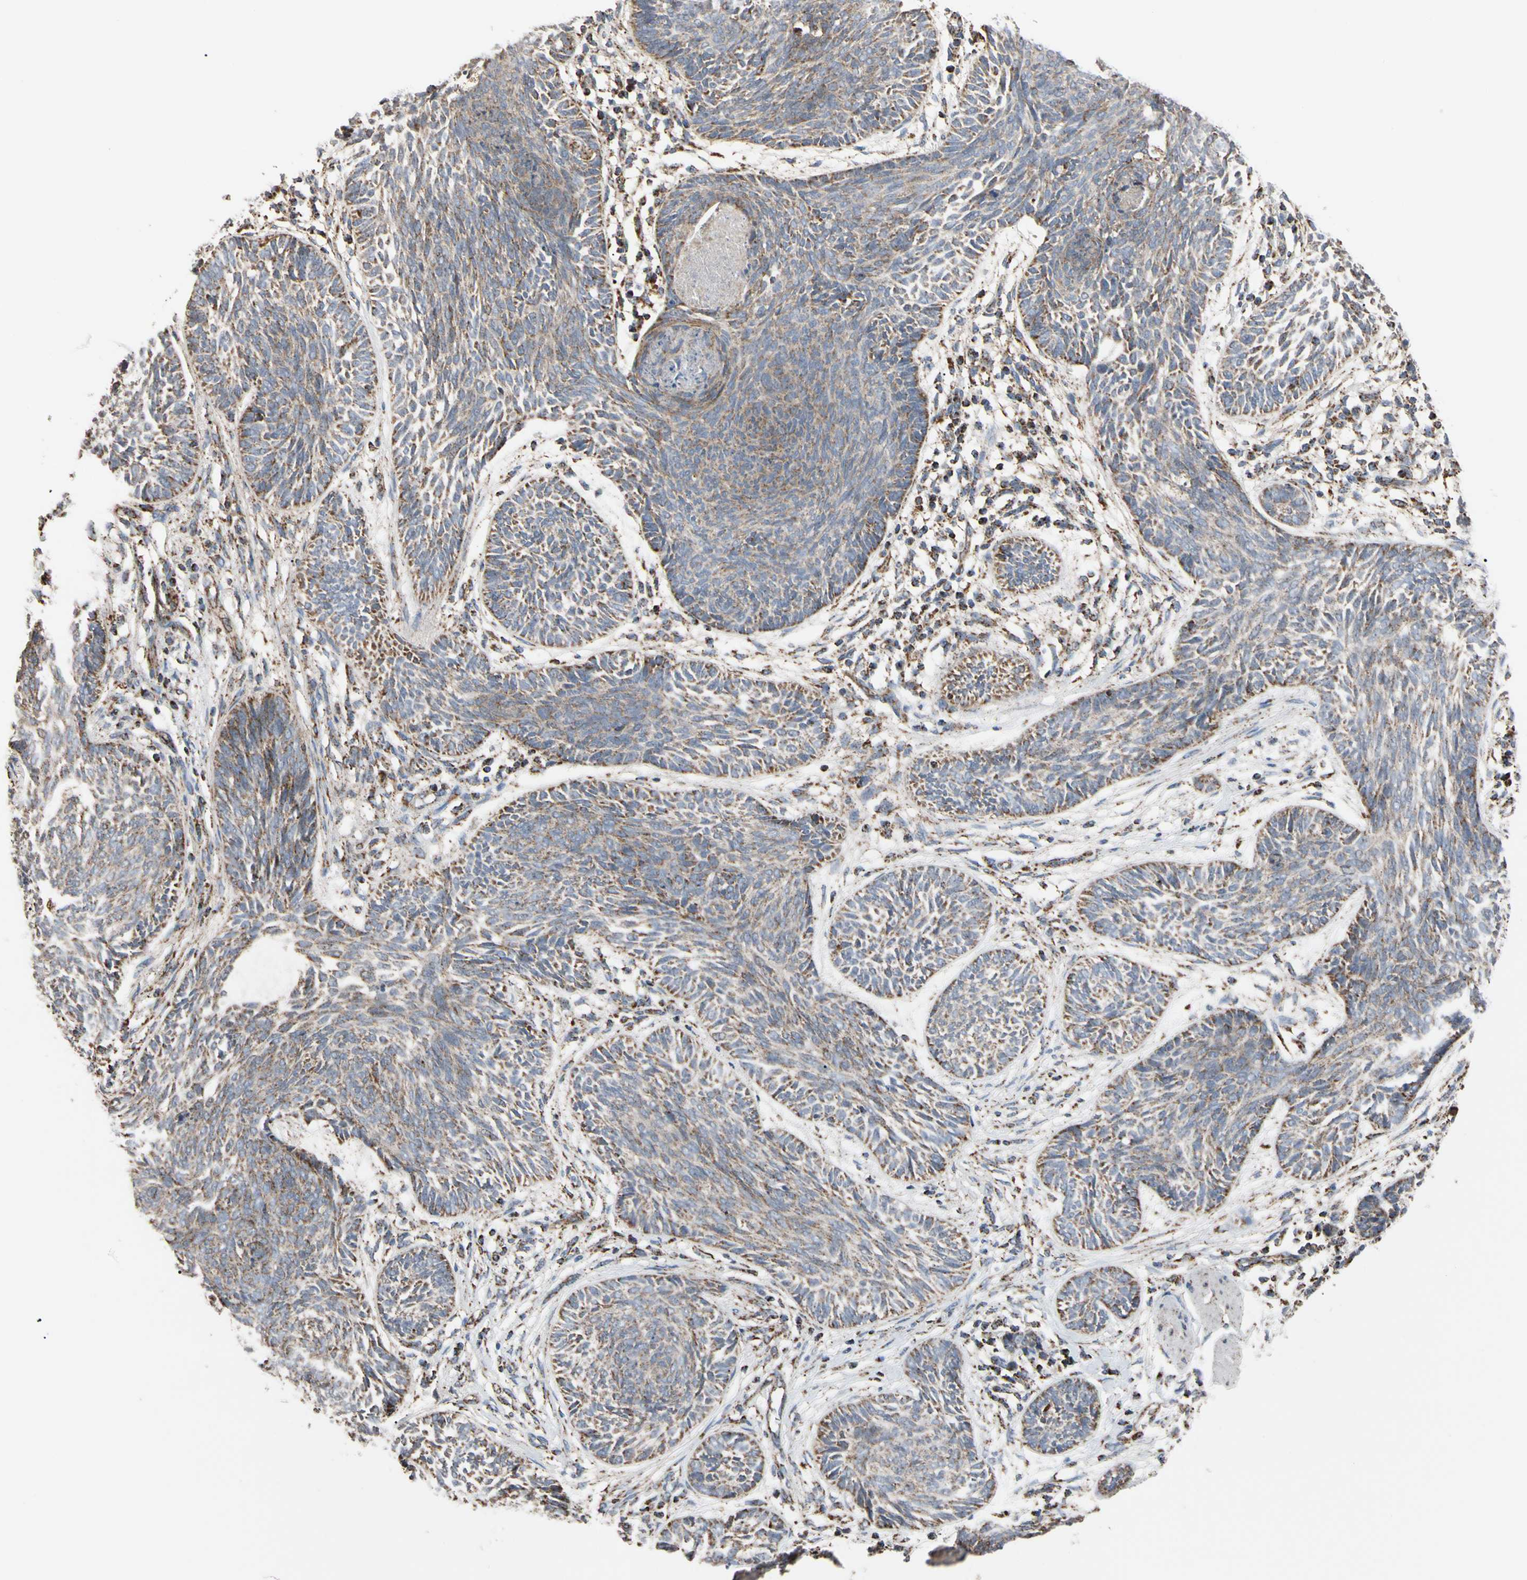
{"staining": {"intensity": "moderate", "quantity": ">75%", "location": "cytoplasmic/membranous"}, "tissue": "skin cancer", "cell_type": "Tumor cells", "image_type": "cancer", "snomed": [{"axis": "morphology", "description": "Papilloma, NOS"}, {"axis": "morphology", "description": "Basal cell carcinoma"}, {"axis": "topography", "description": "Skin"}], "caption": "Protein staining by IHC reveals moderate cytoplasmic/membranous positivity in approximately >75% of tumor cells in skin cancer. The staining was performed using DAB, with brown indicating positive protein expression. Nuclei are stained blue with hematoxylin.", "gene": "FAM110B", "patient": {"sex": "male", "age": 87}}